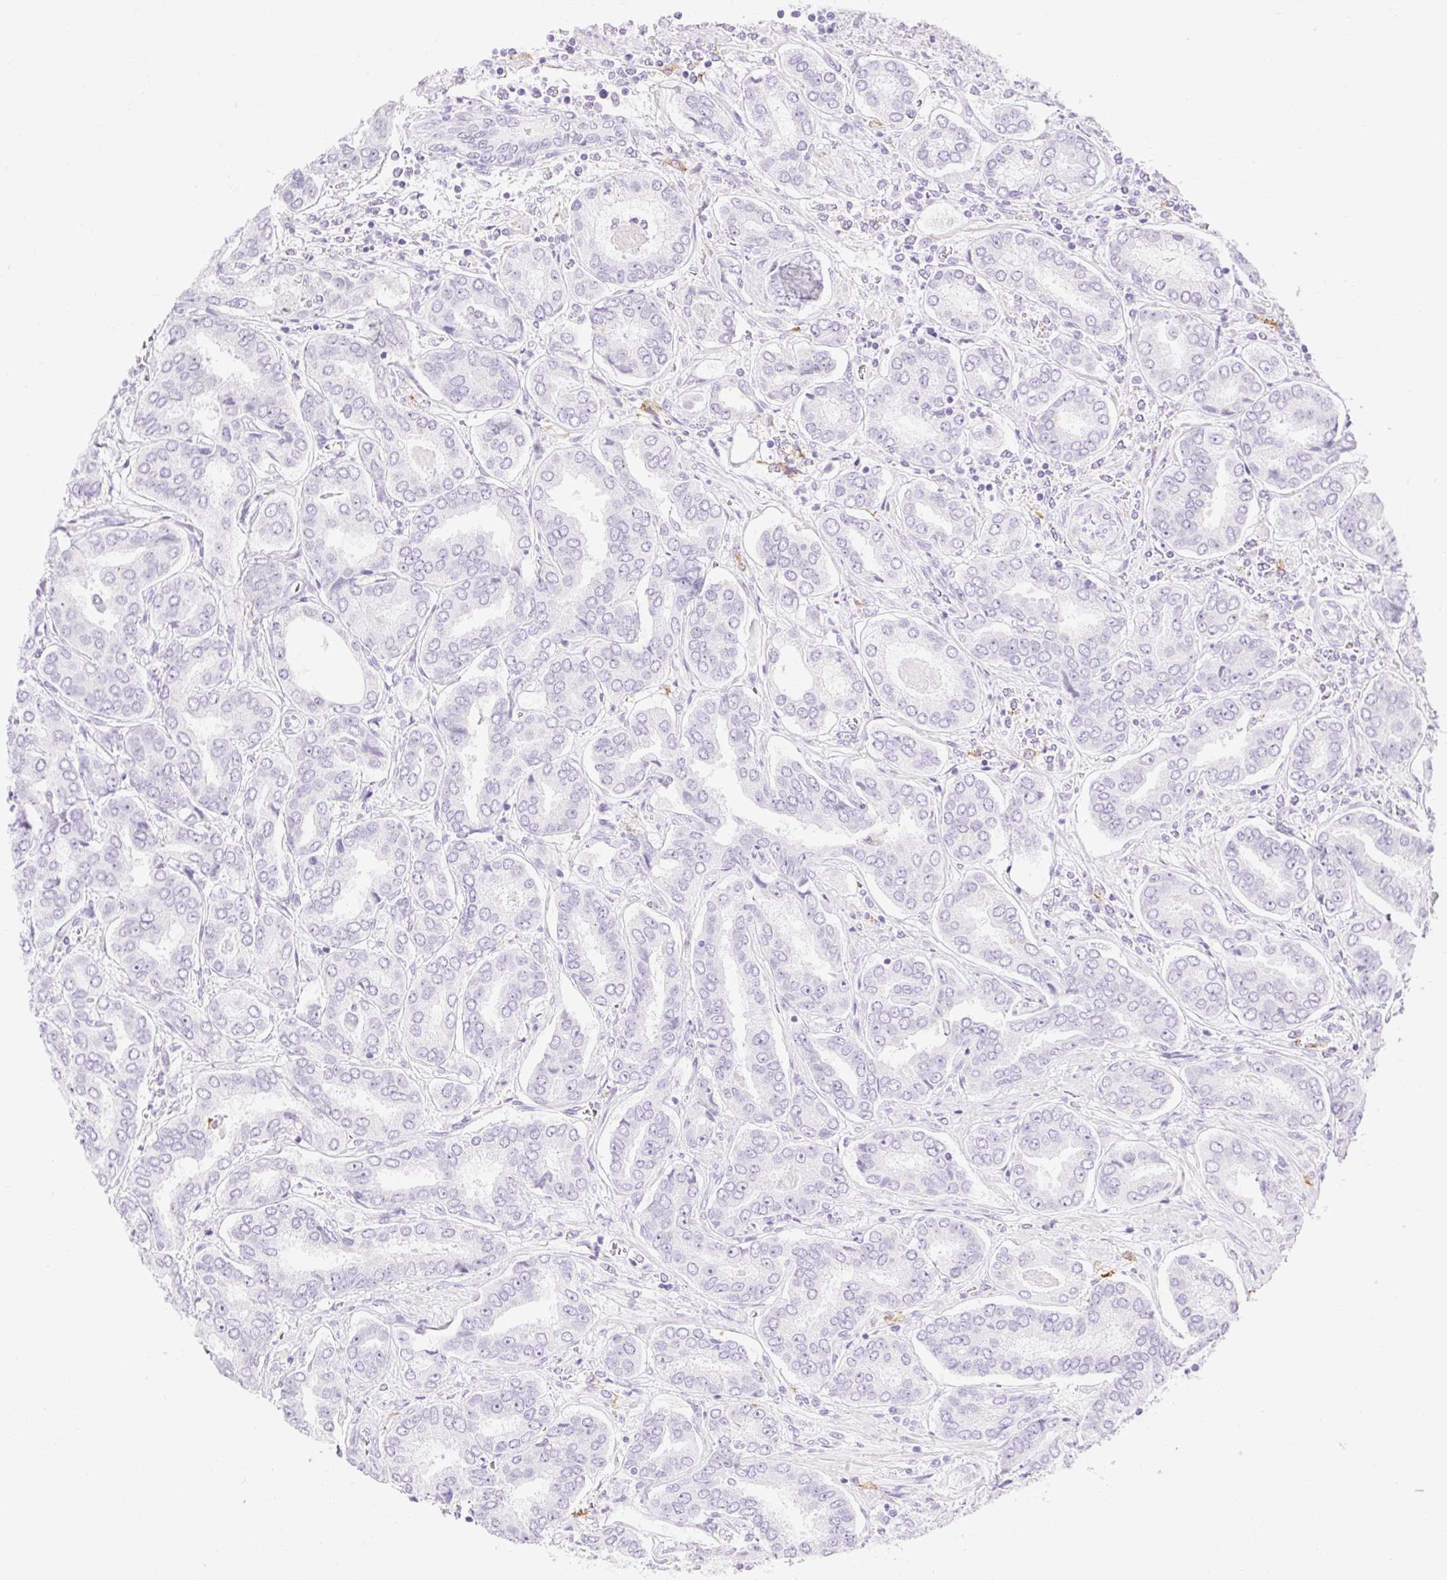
{"staining": {"intensity": "negative", "quantity": "none", "location": "none"}, "tissue": "prostate cancer", "cell_type": "Tumor cells", "image_type": "cancer", "snomed": [{"axis": "morphology", "description": "Adenocarcinoma, High grade"}, {"axis": "topography", "description": "Prostate"}], "caption": "The micrograph shows no significant positivity in tumor cells of prostate adenocarcinoma (high-grade).", "gene": "SIGLEC1", "patient": {"sex": "male", "age": 72}}